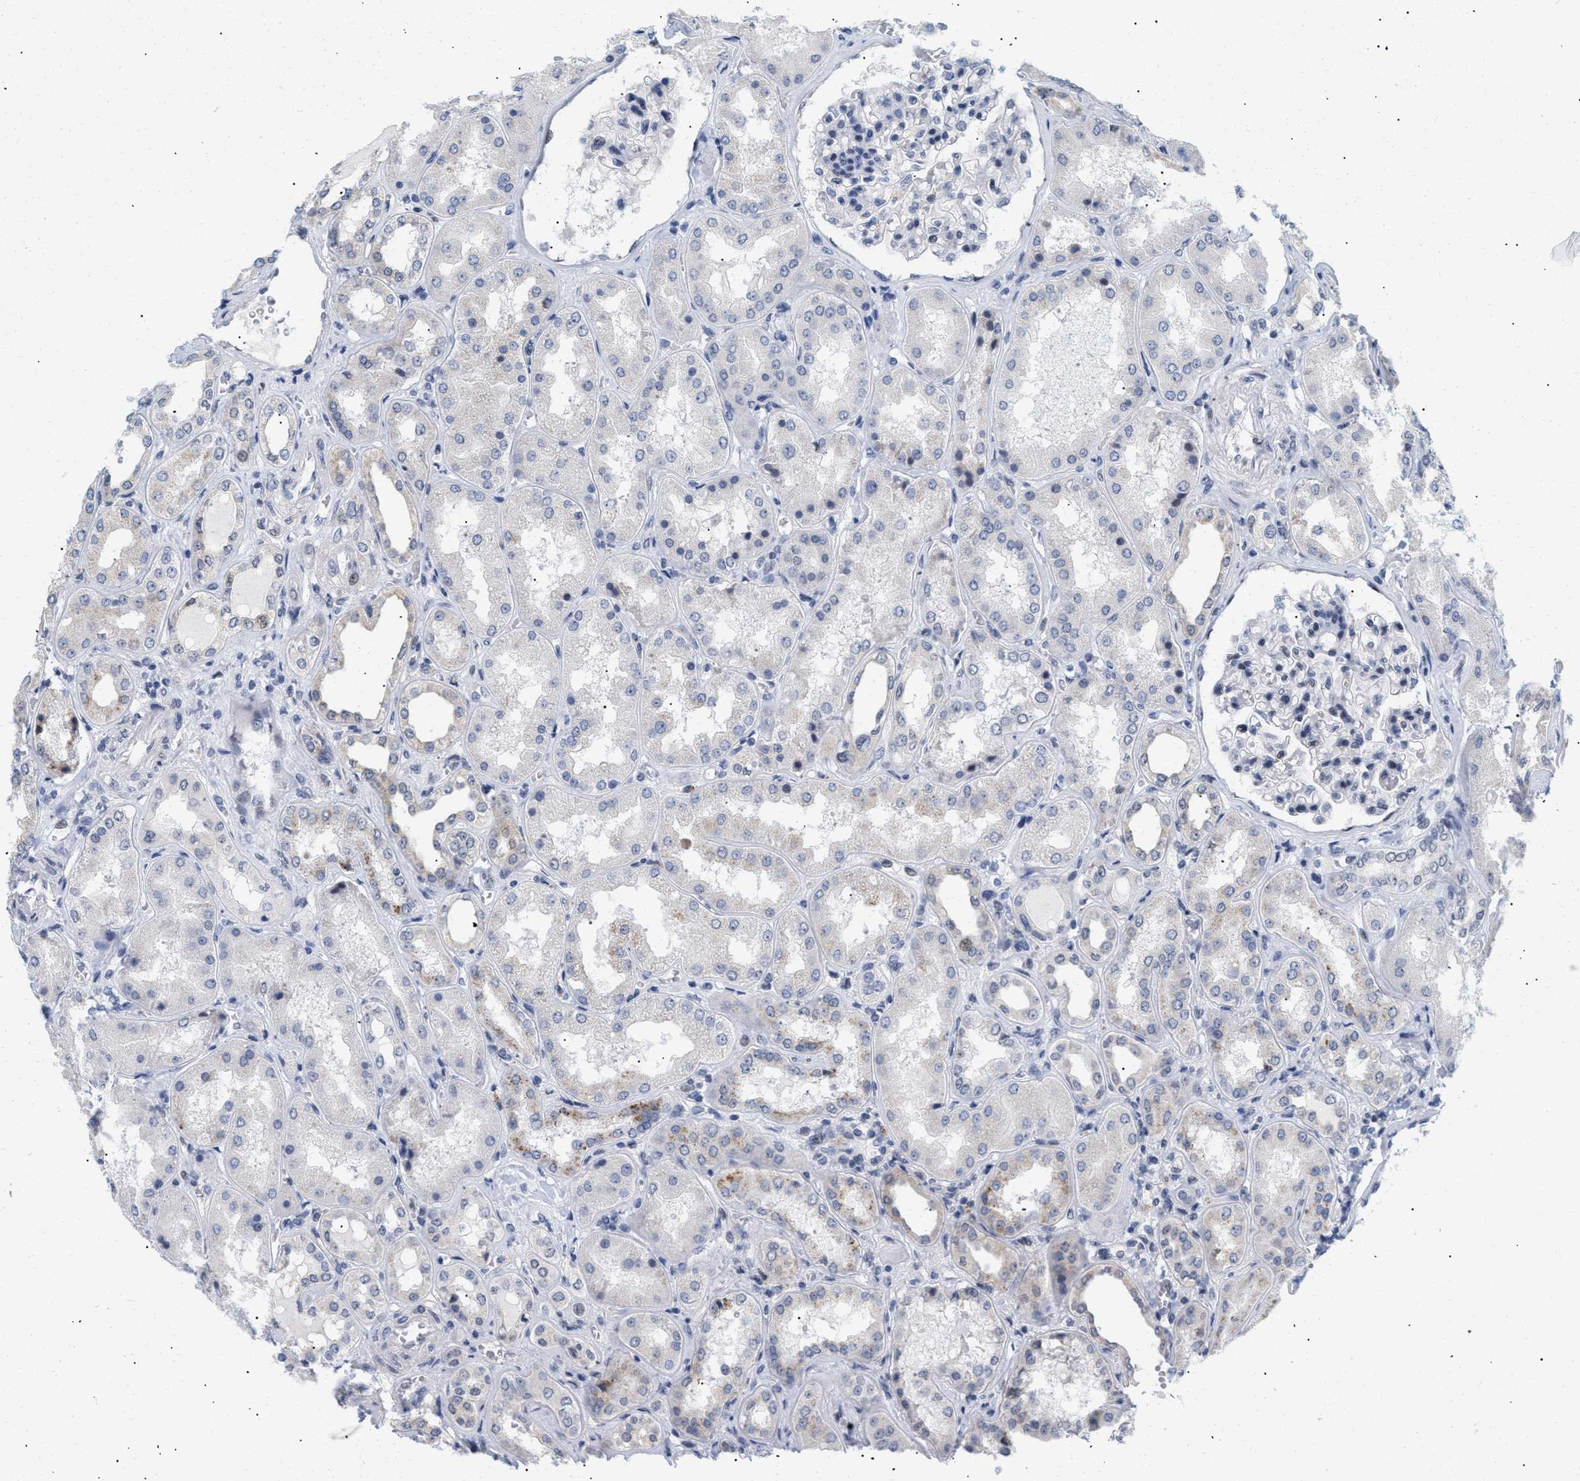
{"staining": {"intensity": "strong", "quantity": "<25%", "location": "nuclear"}, "tissue": "kidney", "cell_type": "Cells in glomeruli", "image_type": "normal", "snomed": [{"axis": "morphology", "description": "Normal tissue, NOS"}, {"axis": "topography", "description": "Kidney"}], "caption": "Kidney stained for a protein demonstrates strong nuclear positivity in cells in glomeruli. (DAB IHC, brown staining for protein, blue staining for nuclei).", "gene": "PPARD", "patient": {"sex": "female", "age": 56}}